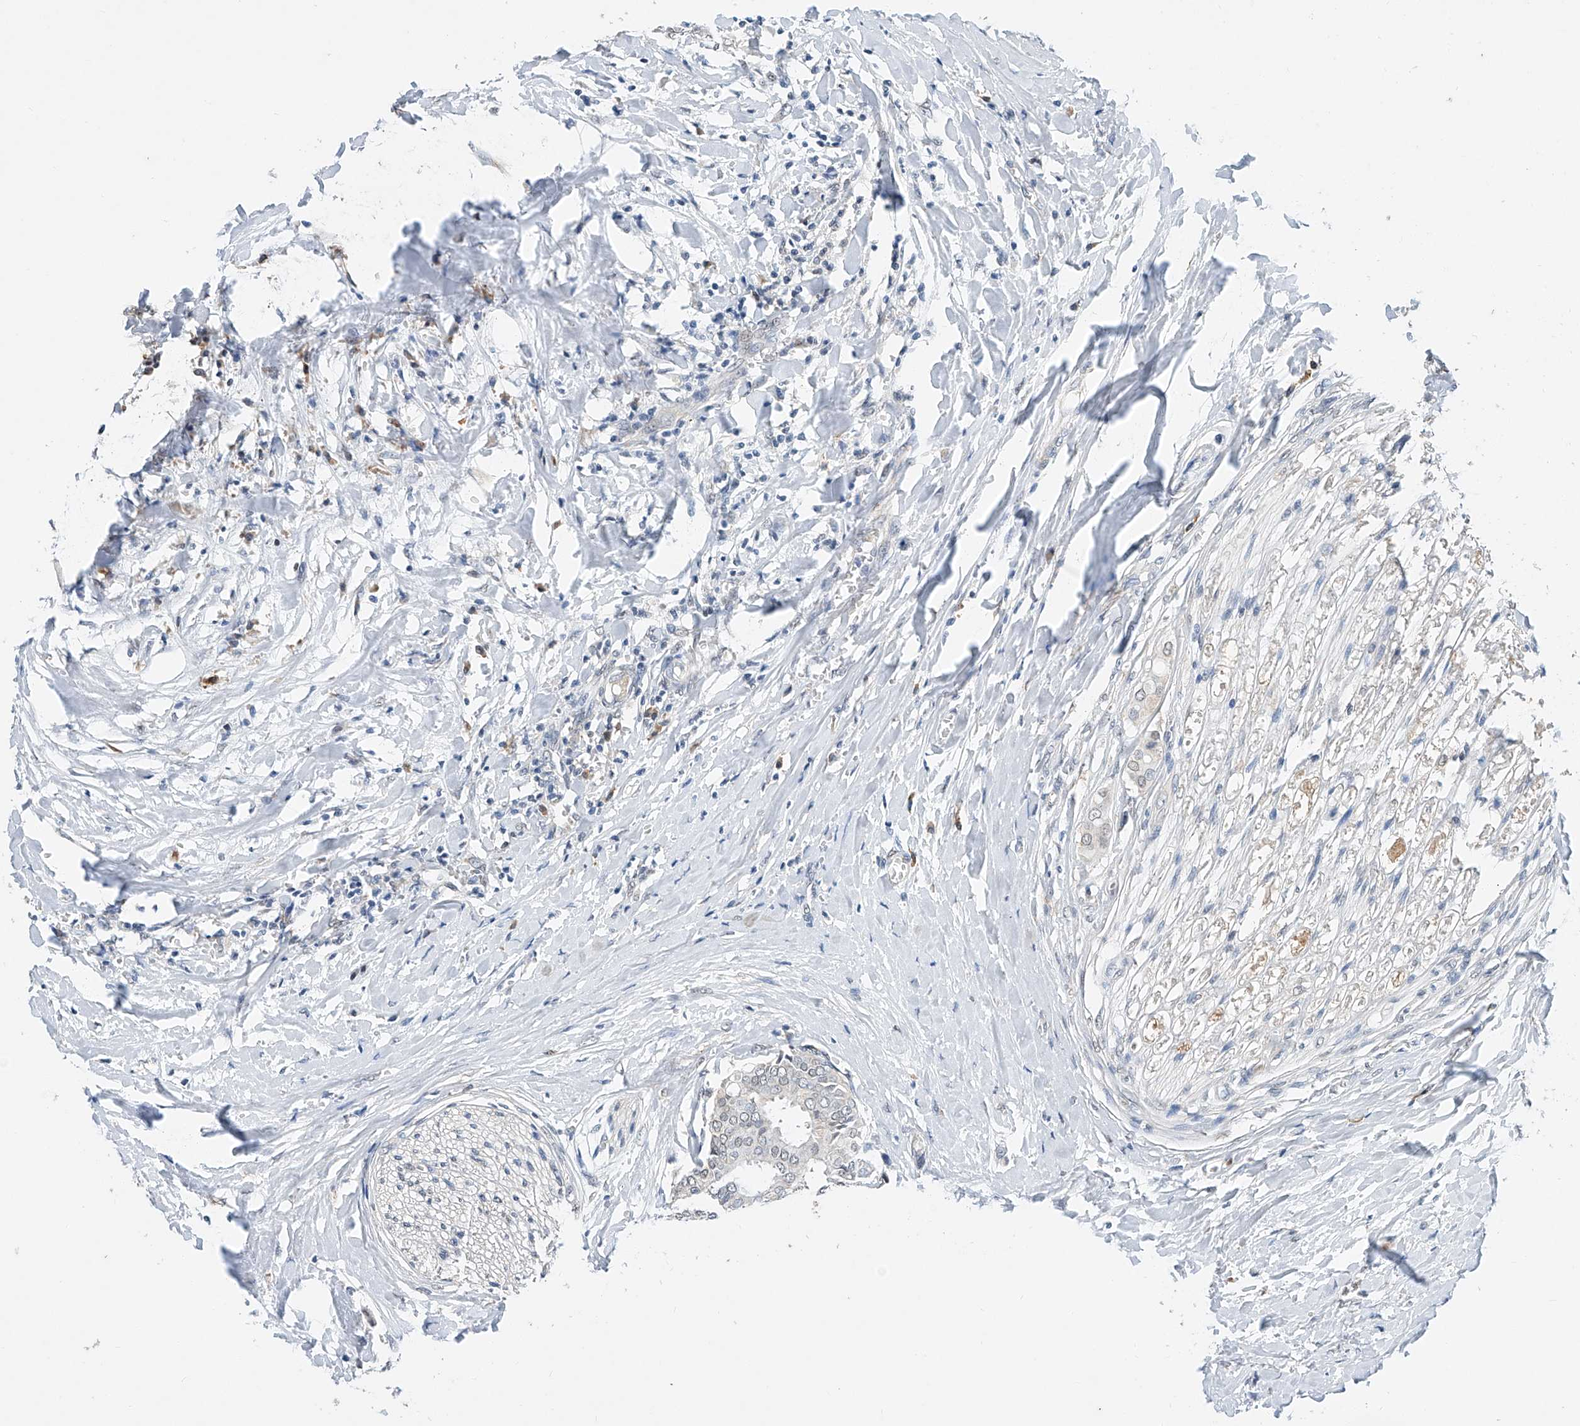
{"staining": {"intensity": "negative", "quantity": "none", "location": "none"}, "tissue": "head and neck cancer", "cell_type": "Tumor cells", "image_type": "cancer", "snomed": [{"axis": "morphology", "description": "Adenocarcinoma, NOS"}, {"axis": "topography", "description": "Salivary gland"}, {"axis": "topography", "description": "Head-Neck"}], "caption": "Immunohistochemistry of human head and neck adenocarcinoma shows no positivity in tumor cells.", "gene": "CTDP1", "patient": {"sex": "female", "age": 59}}